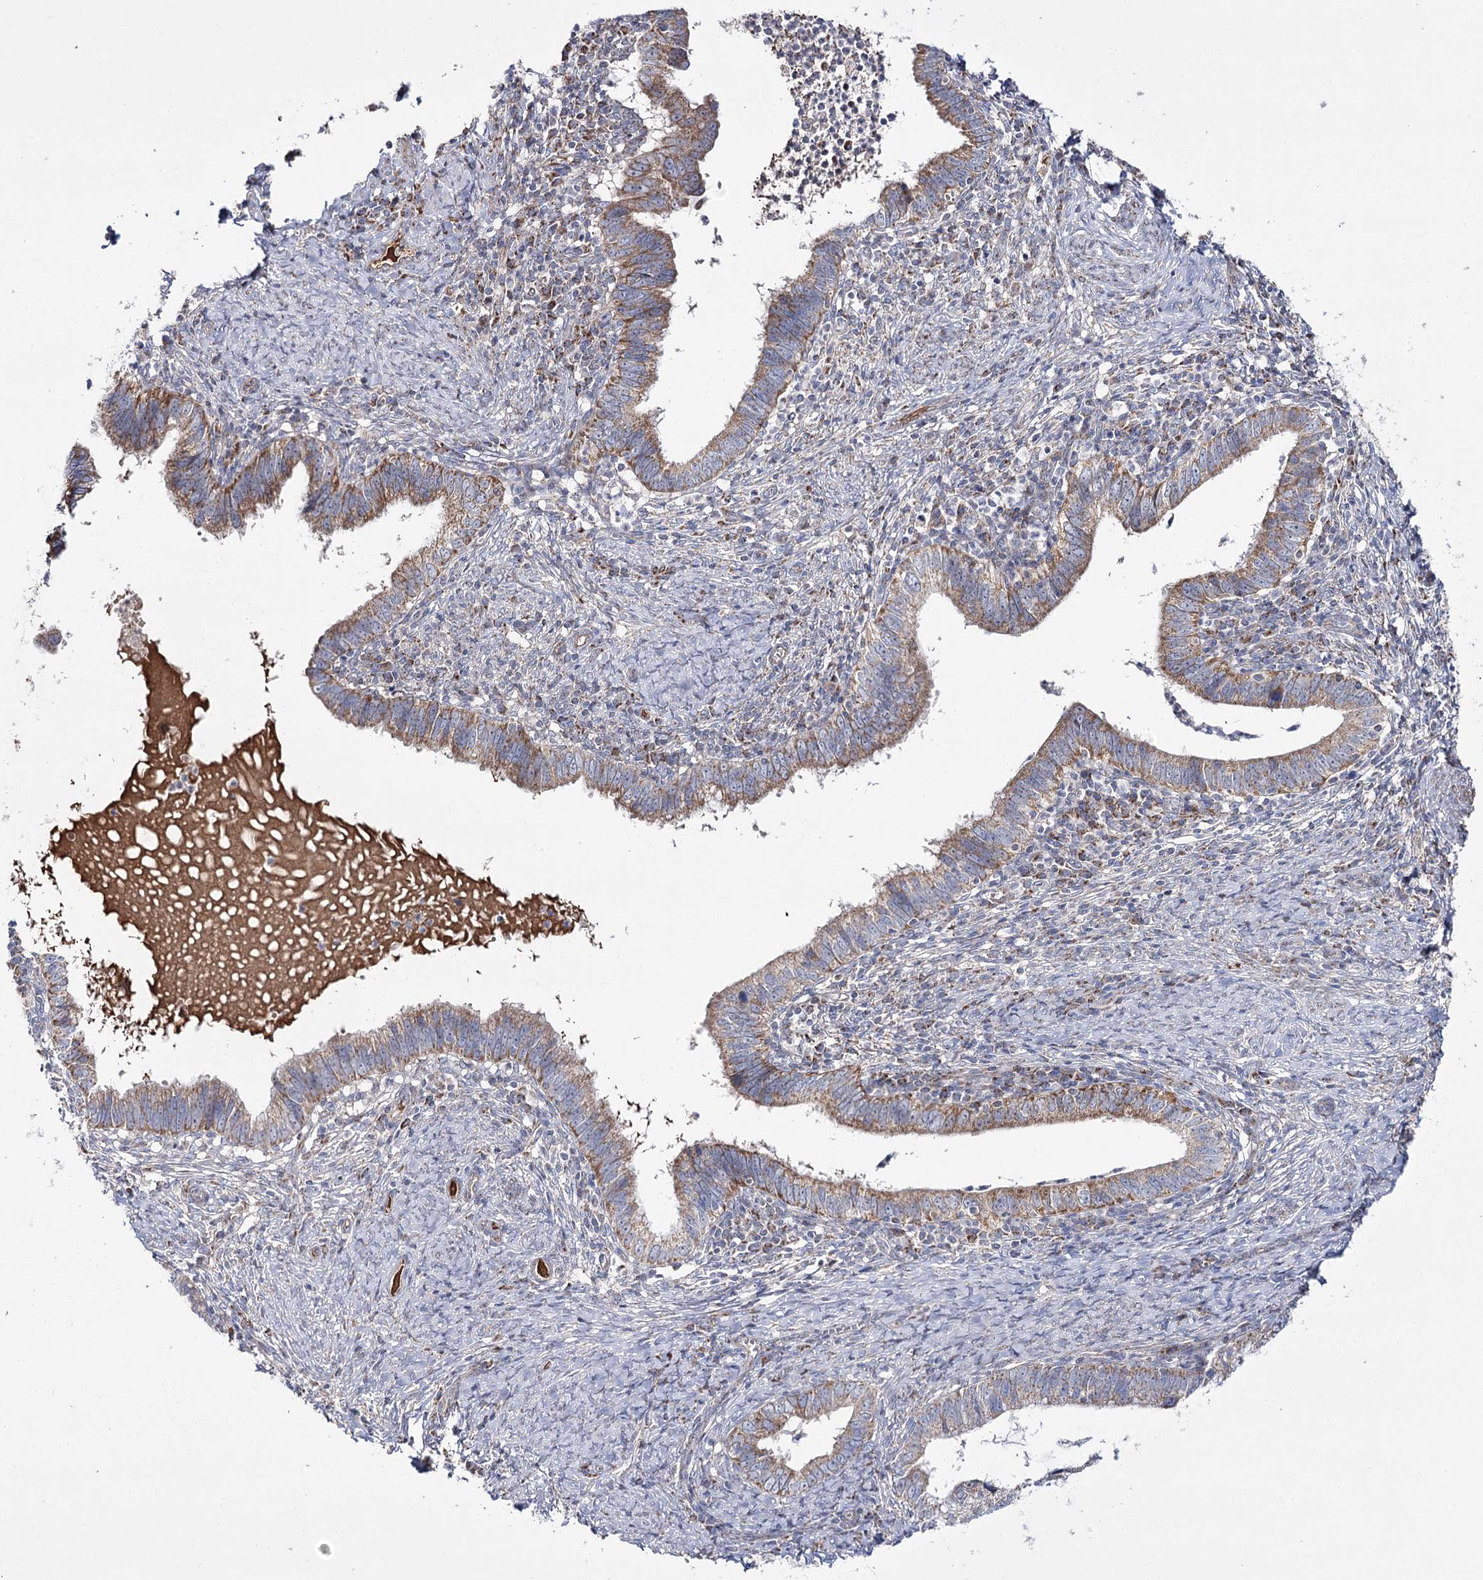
{"staining": {"intensity": "moderate", "quantity": ">75%", "location": "cytoplasmic/membranous"}, "tissue": "cervical cancer", "cell_type": "Tumor cells", "image_type": "cancer", "snomed": [{"axis": "morphology", "description": "Adenocarcinoma, NOS"}, {"axis": "topography", "description": "Cervix"}], "caption": "Moderate cytoplasmic/membranous staining is identified in about >75% of tumor cells in cervical cancer (adenocarcinoma).", "gene": "NADK2", "patient": {"sex": "female", "age": 36}}